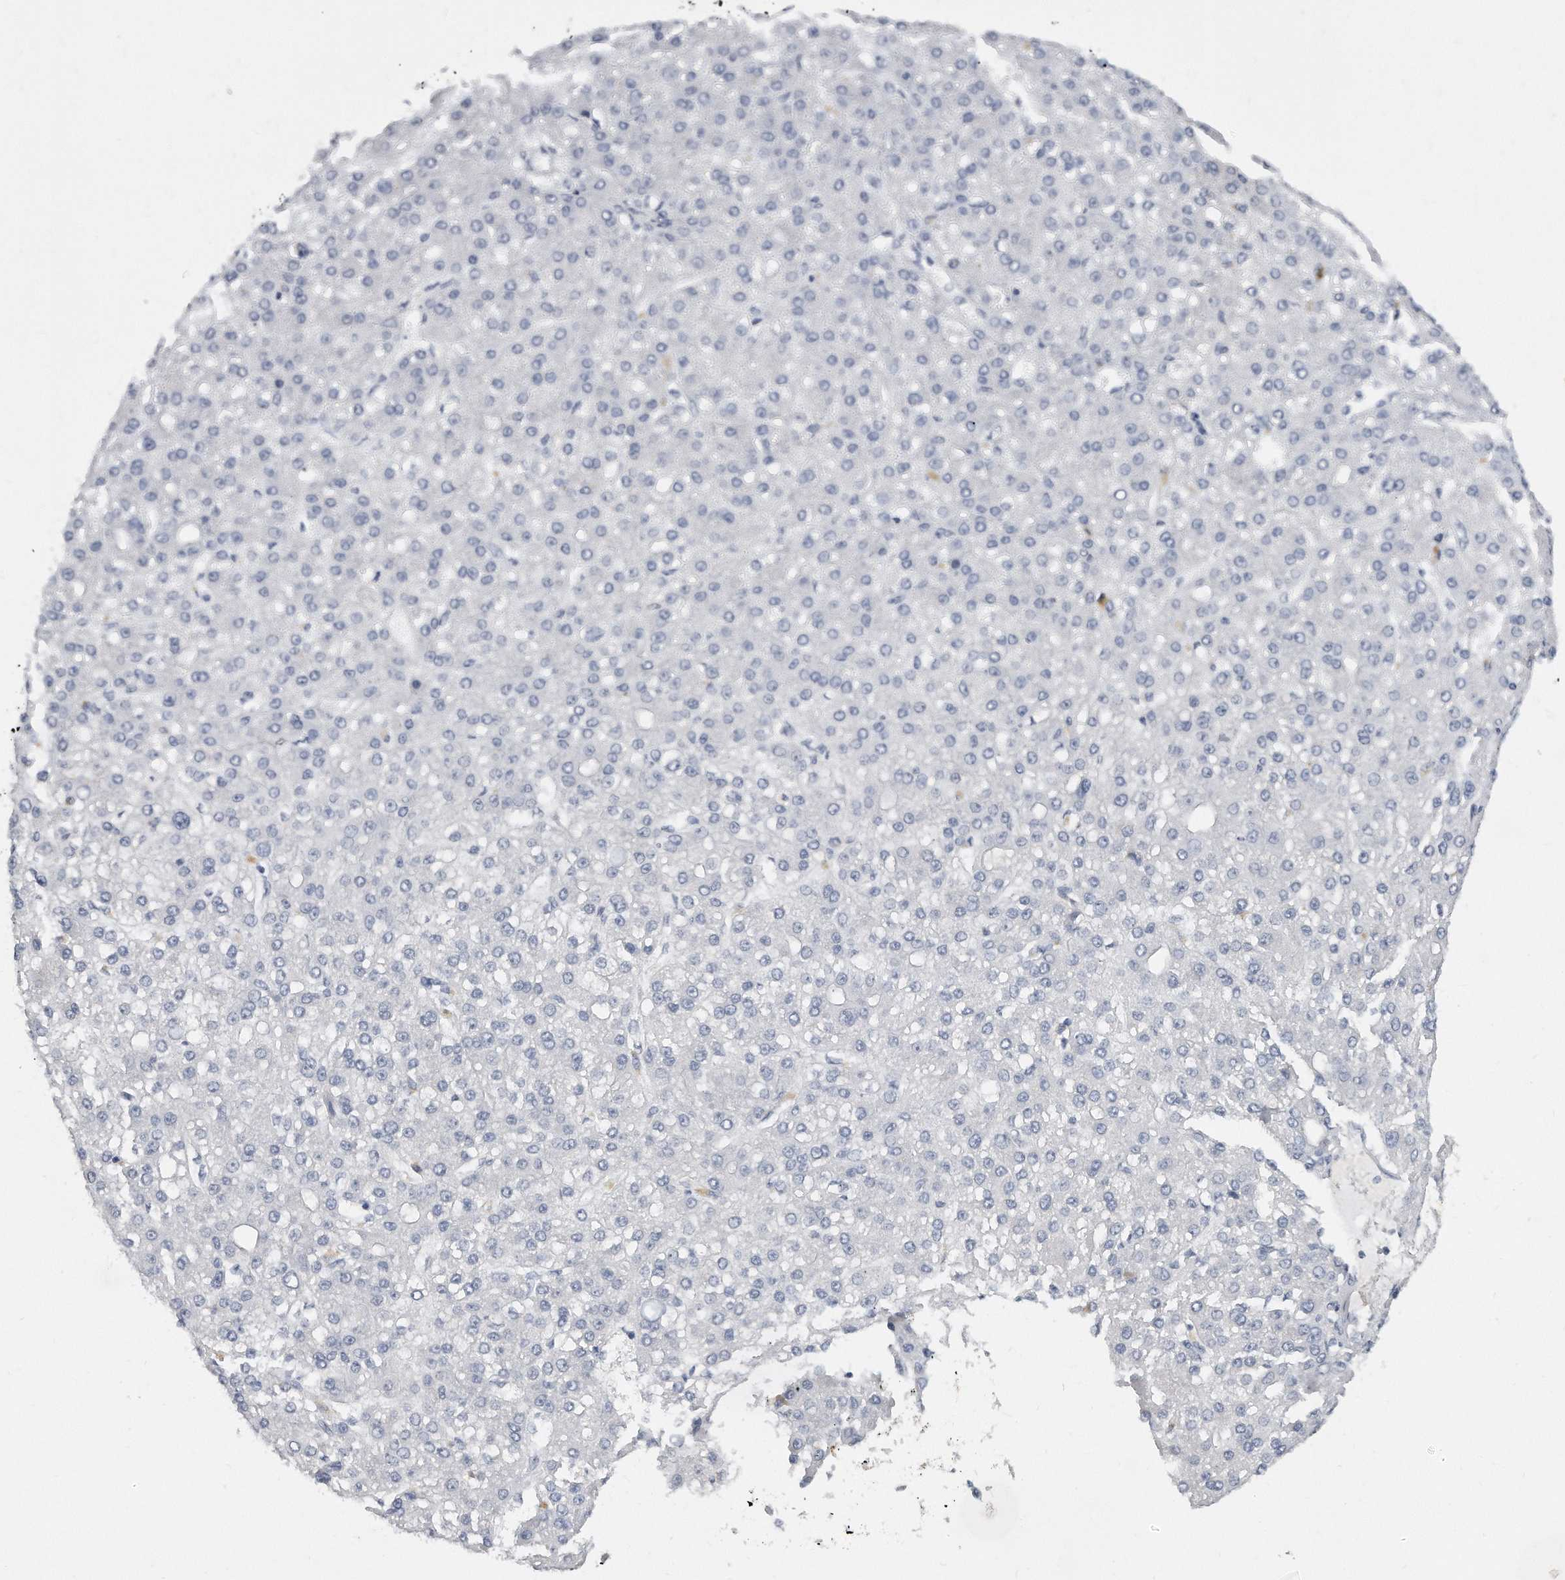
{"staining": {"intensity": "negative", "quantity": "none", "location": "none"}, "tissue": "liver cancer", "cell_type": "Tumor cells", "image_type": "cancer", "snomed": [{"axis": "morphology", "description": "Carcinoma, Hepatocellular, NOS"}, {"axis": "topography", "description": "Liver"}], "caption": "Immunohistochemical staining of human hepatocellular carcinoma (liver) reveals no significant positivity in tumor cells.", "gene": "CTBP2", "patient": {"sex": "male", "age": 67}}